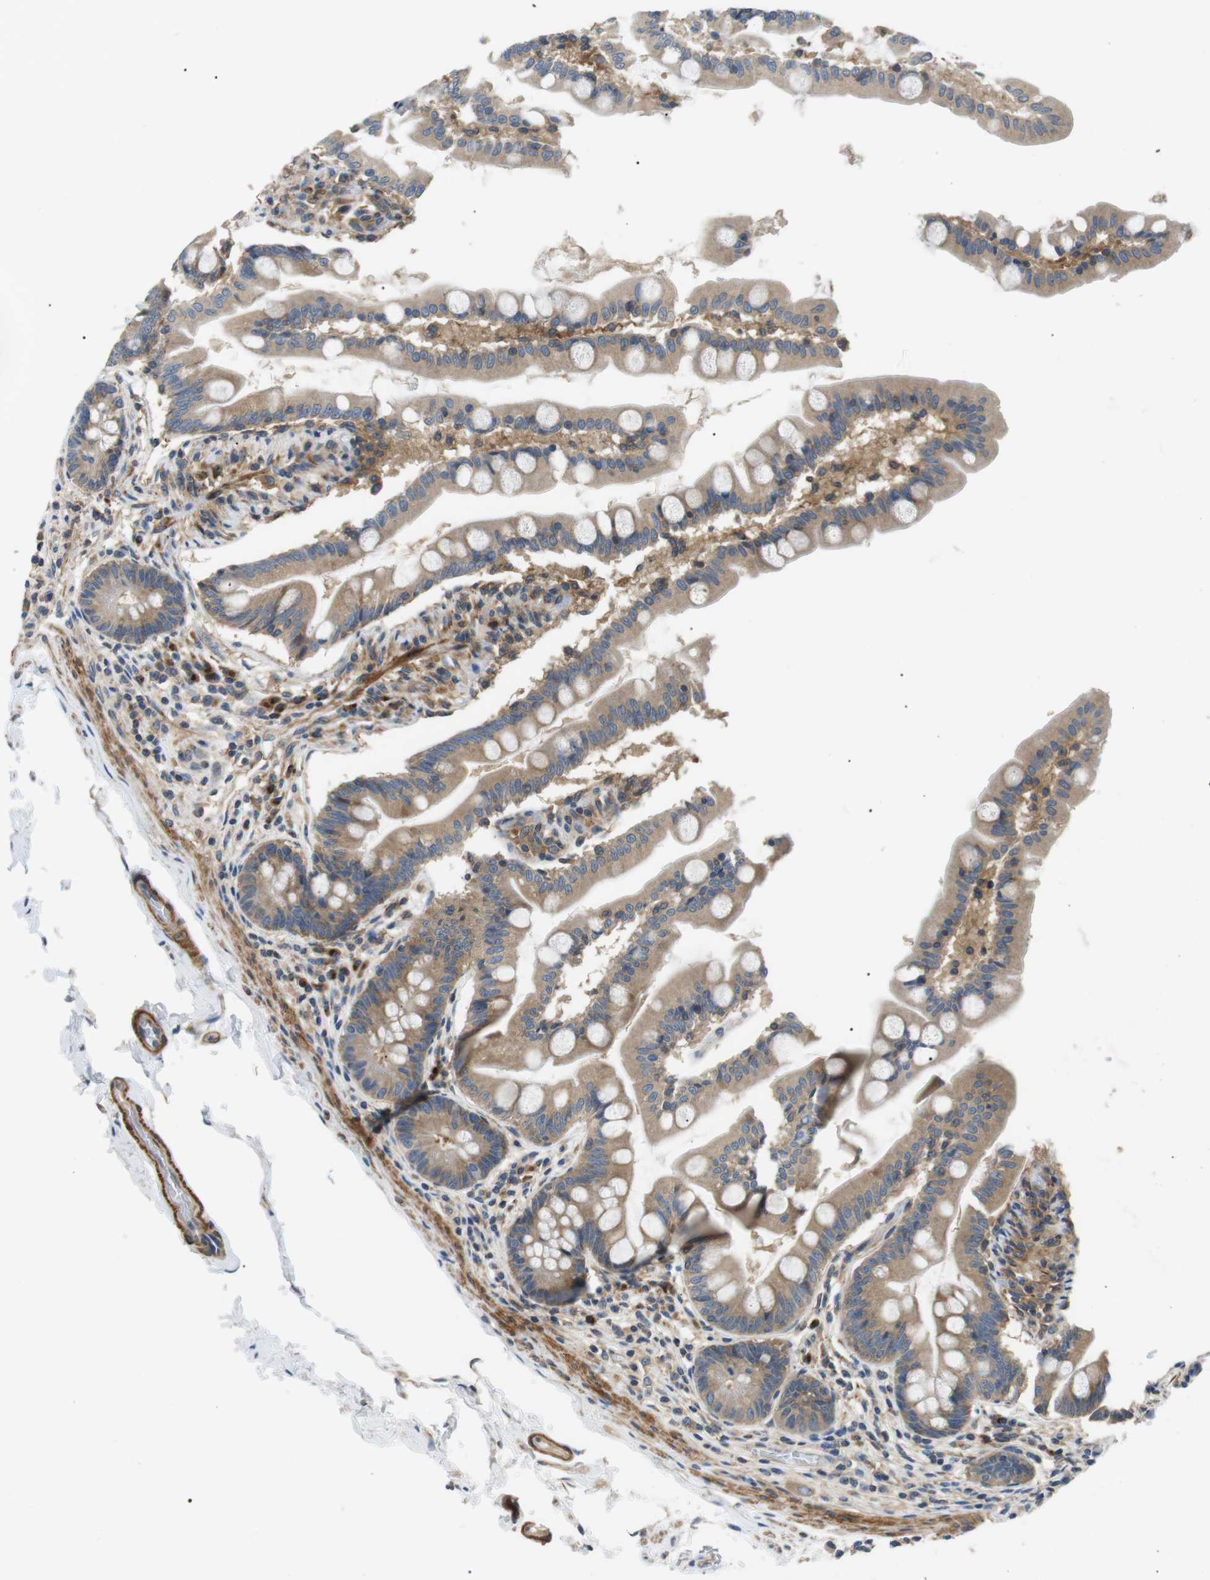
{"staining": {"intensity": "moderate", "quantity": ">75%", "location": "cytoplasmic/membranous"}, "tissue": "small intestine", "cell_type": "Glandular cells", "image_type": "normal", "snomed": [{"axis": "morphology", "description": "Normal tissue, NOS"}, {"axis": "topography", "description": "Small intestine"}], "caption": "This micrograph shows immunohistochemistry staining of unremarkable human small intestine, with medium moderate cytoplasmic/membranous positivity in about >75% of glandular cells.", "gene": "DIPK1A", "patient": {"sex": "female", "age": 56}}